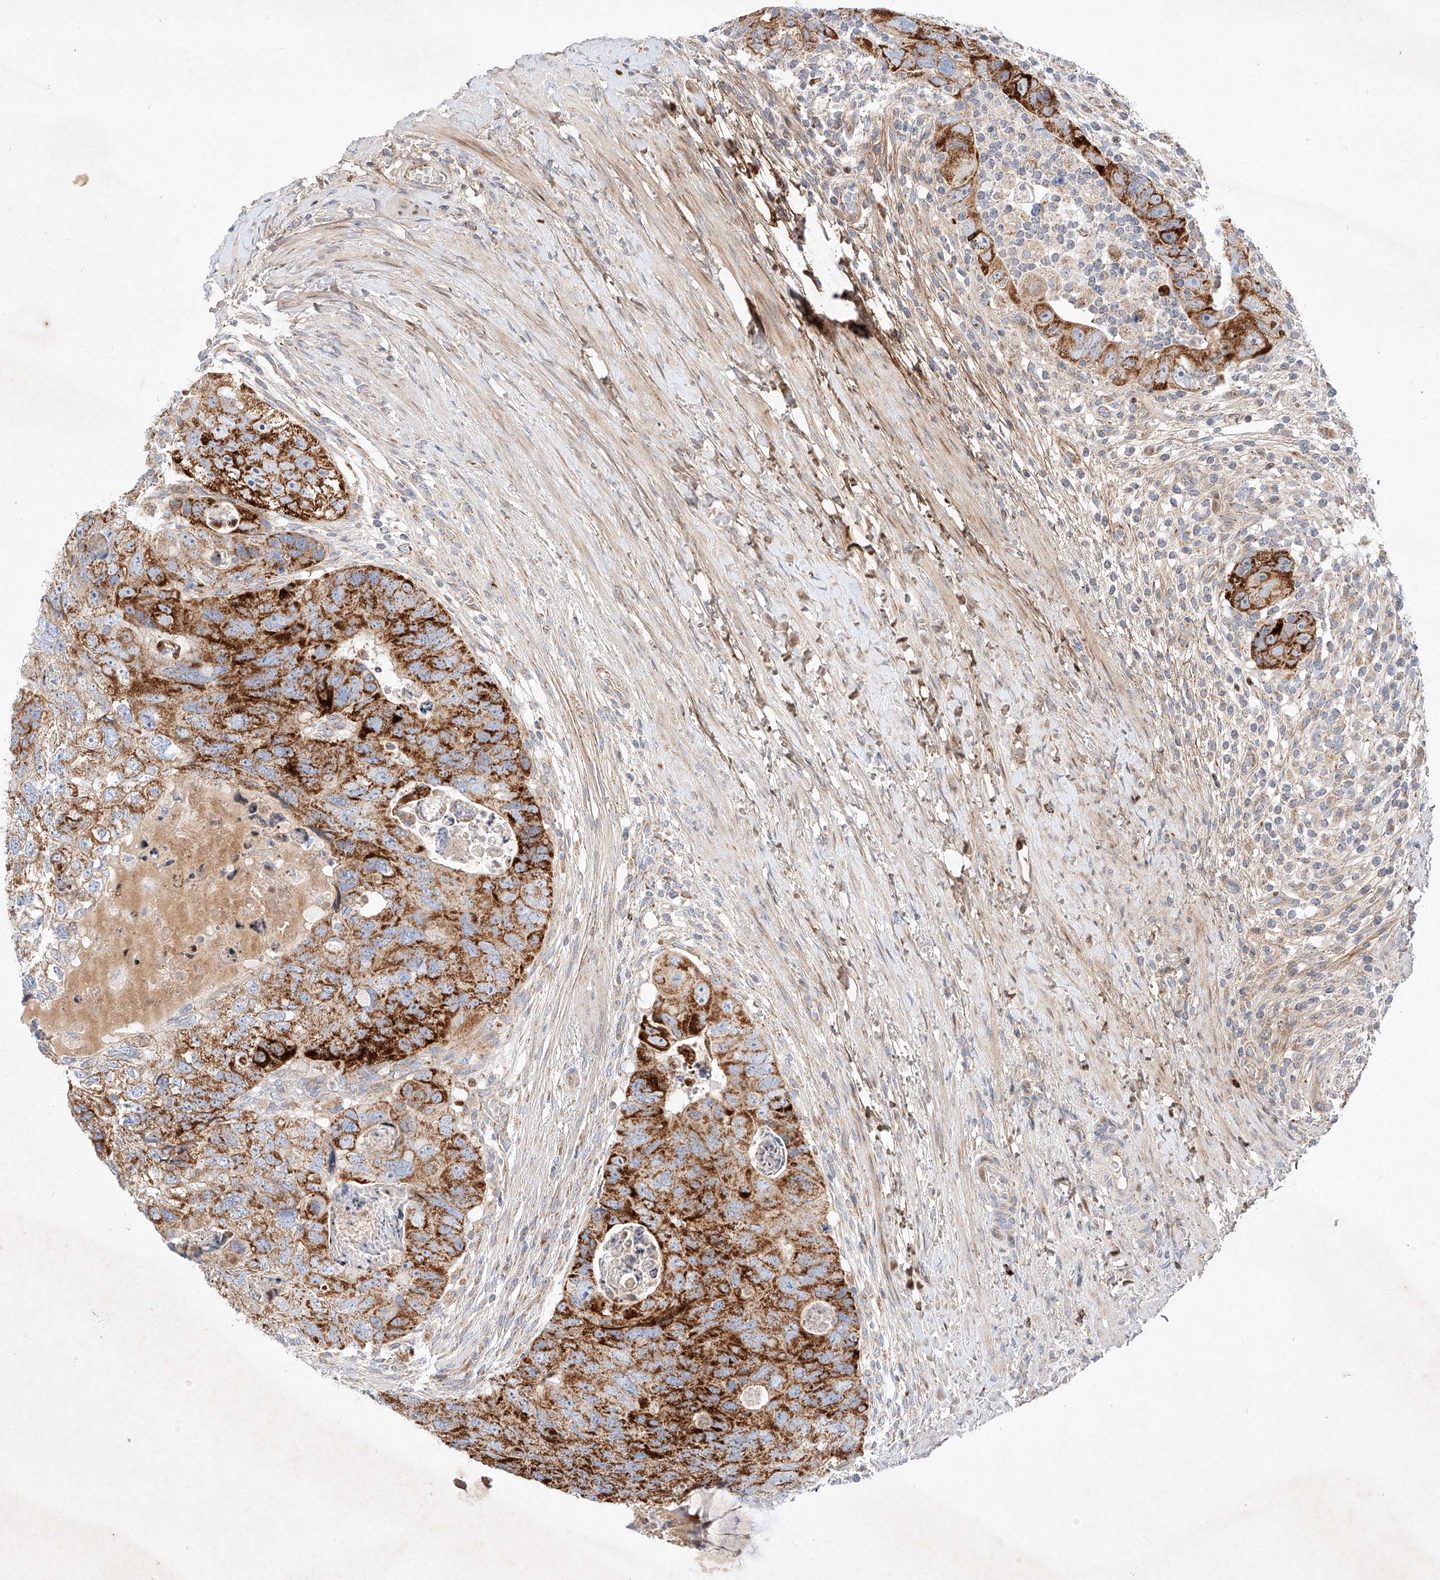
{"staining": {"intensity": "strong", "quantity": ">75%", "location": "cytoplasmic/membranous"}, "tissue": "colorectal cancer", "cell_type": "Tumor cells", "image_type": "cancer", "snomed": [{"axis": "morphology", "description": "Adenocarcinoma, NOS"}, {"axis": "topography", "description": "Rectum"}], "caption": "Protein expression analysis of human colorectal cancer reveals strong cytoplasmic/membranous positivity in about >75% of tumor cells.", "gene": "OSGEPL1", "patient": {"sex": "male", "age": 59}}